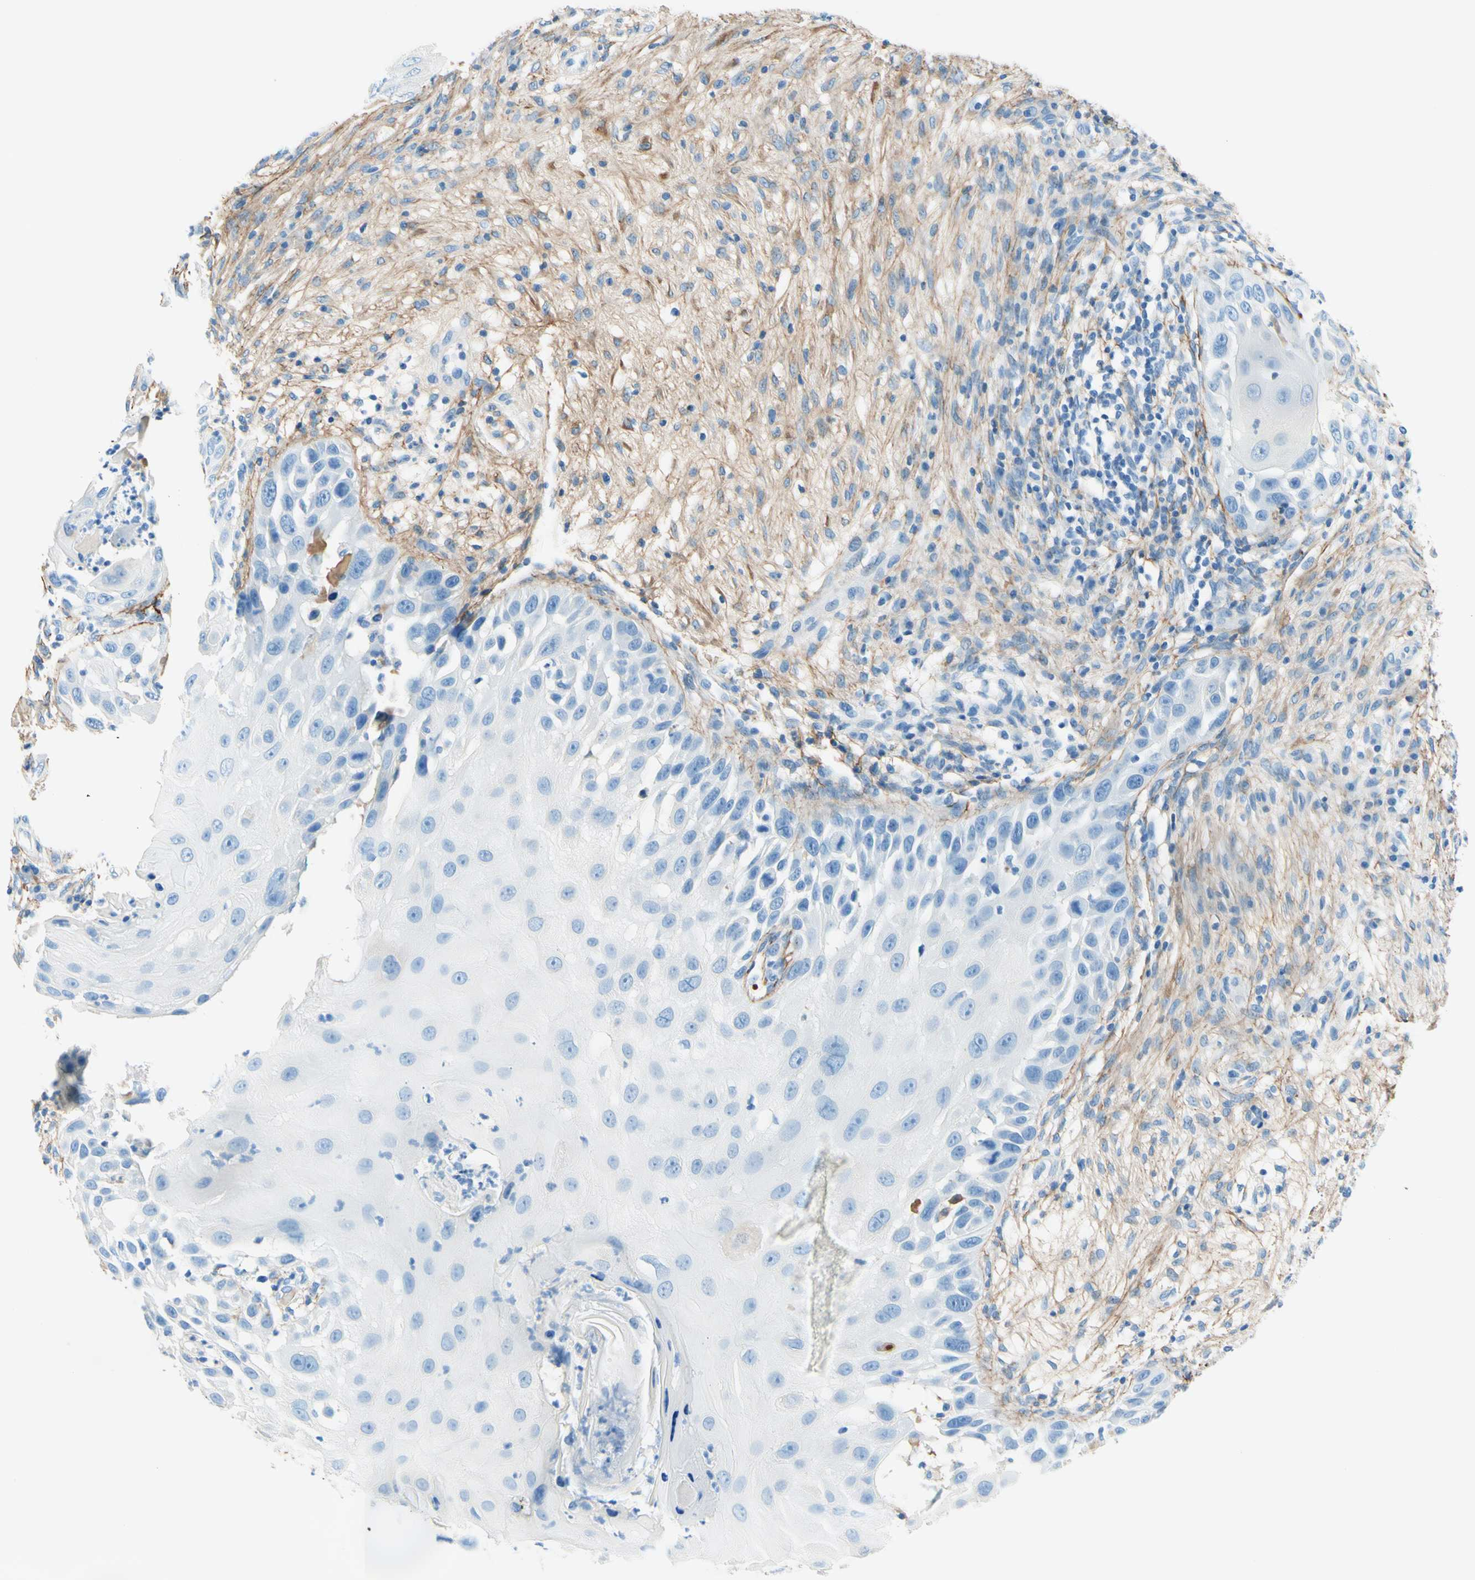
{"staining": {"intensity": "negative", "quantity": "none", "location": "none"}, "tissue": "skin cancer", "cell_type": "Tumor cells", "image_type": "cancer", "snomed": [{"axis": "morphology", "description": "Squamous cell carcinoma, NOS"}, {"axis": "topography", "description": "Skin"}], "caption": "Immunohistochemistry (IHC) of squamous cell carcinoma (skin) shows no positivity in tumor cells.", "gene": "MFAP5", "patient": {"sex": "female", "age": 44}}